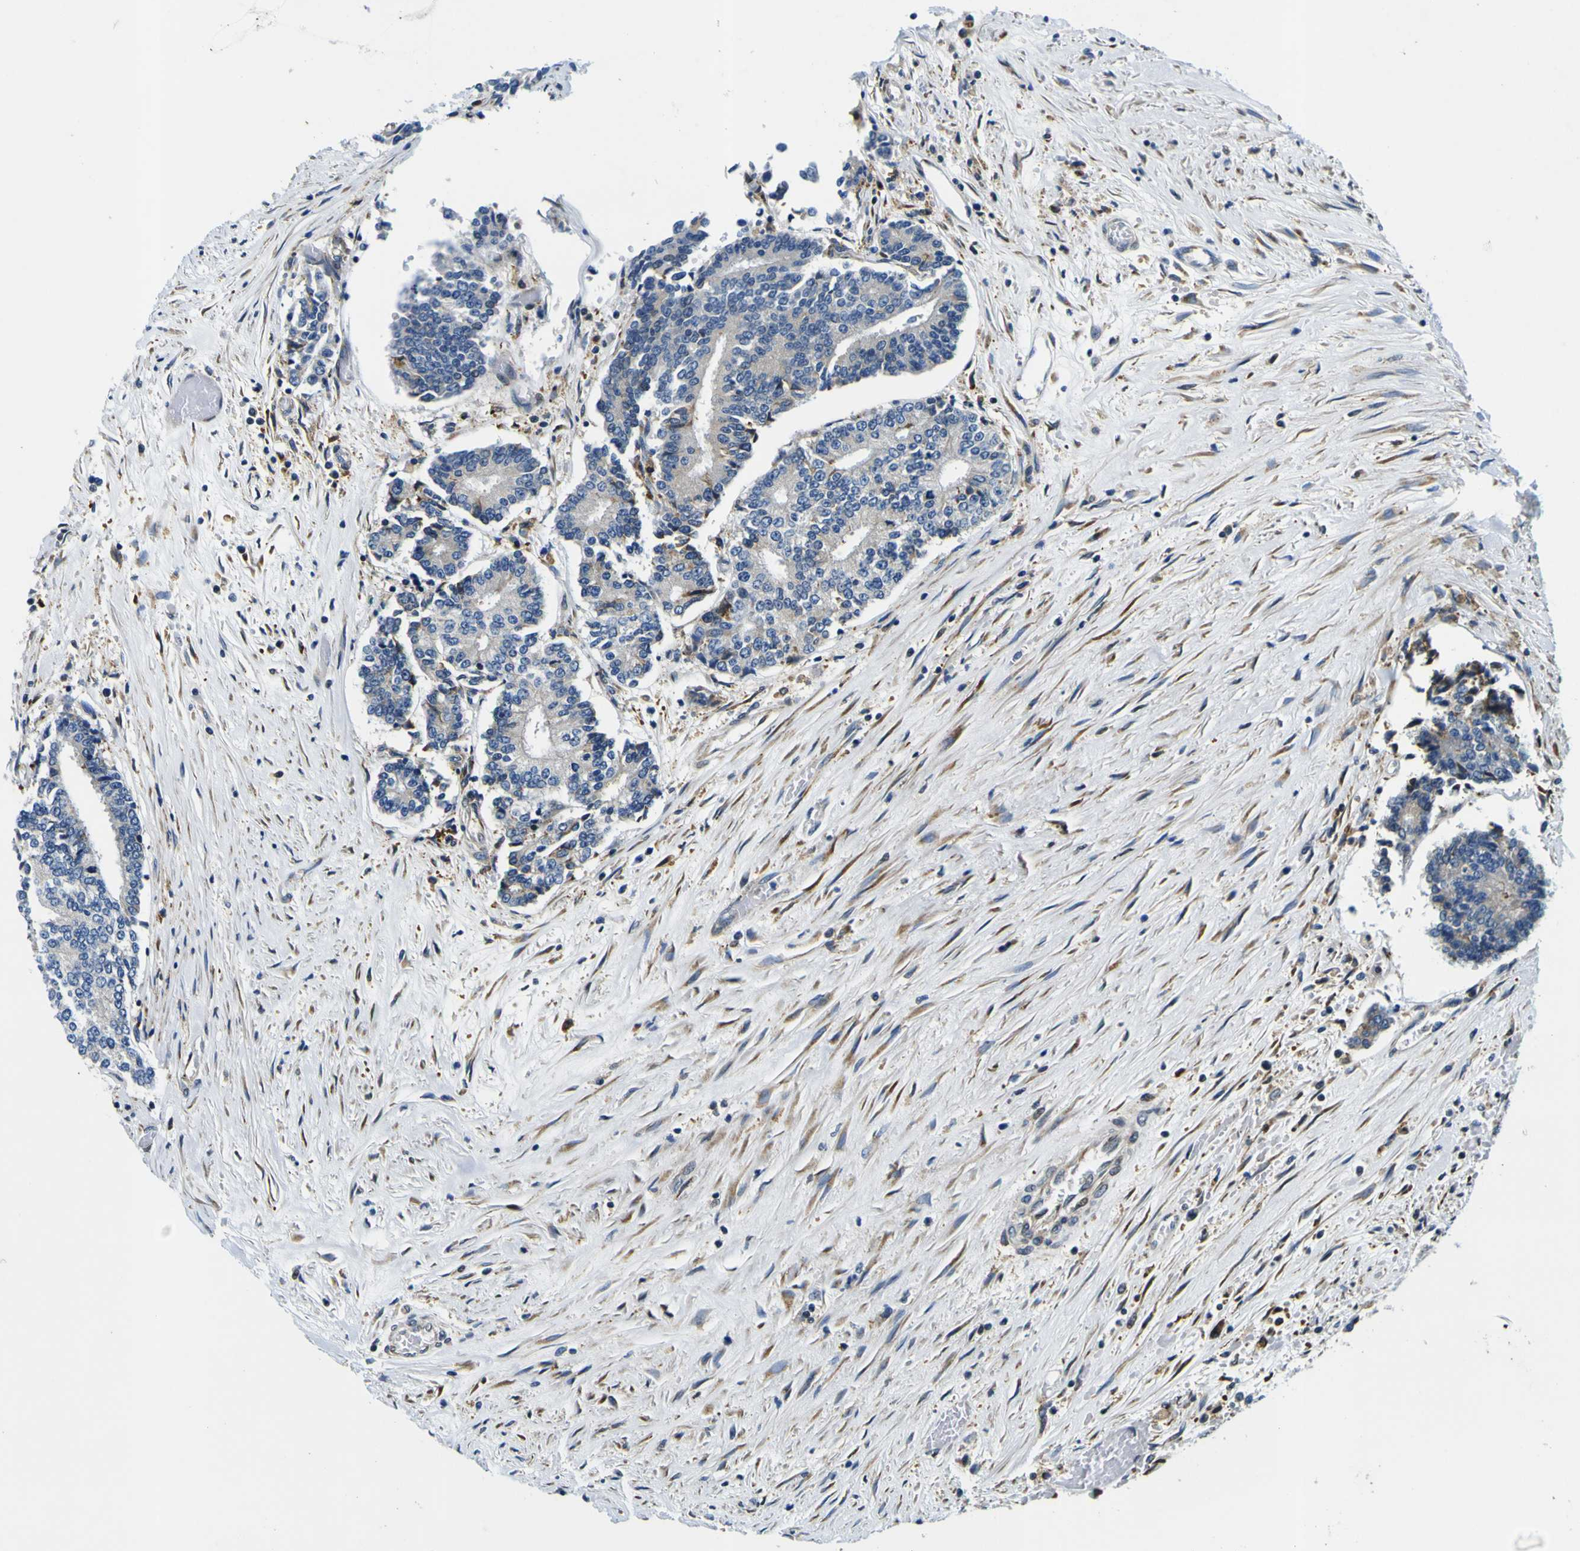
{"staining": {"intensity": "negative", "quantity": "none", "location": "none"}, "tissue": "prostate cancer", "cell_type": "Tumor cells", "image_type": "cancer", "snomed": [{"axis": "morphology", "description": "Normal tissue, NOS"}, {"axis": "morphology", "description": "Adenocarcinoma, High grade"}, {"axis": "topography", "description": "Prostate"}, {"axis": "topography", "description": "Seminal veicle"}], "caption": "An IHC image of prostate adenocarcinoma (high-grade) is shown. There is no staining in tumor cells of prostate adenocarcinoma (high-grade).", "gene": "NLRP3", "patient": {"sex": "male", "age": 55}}